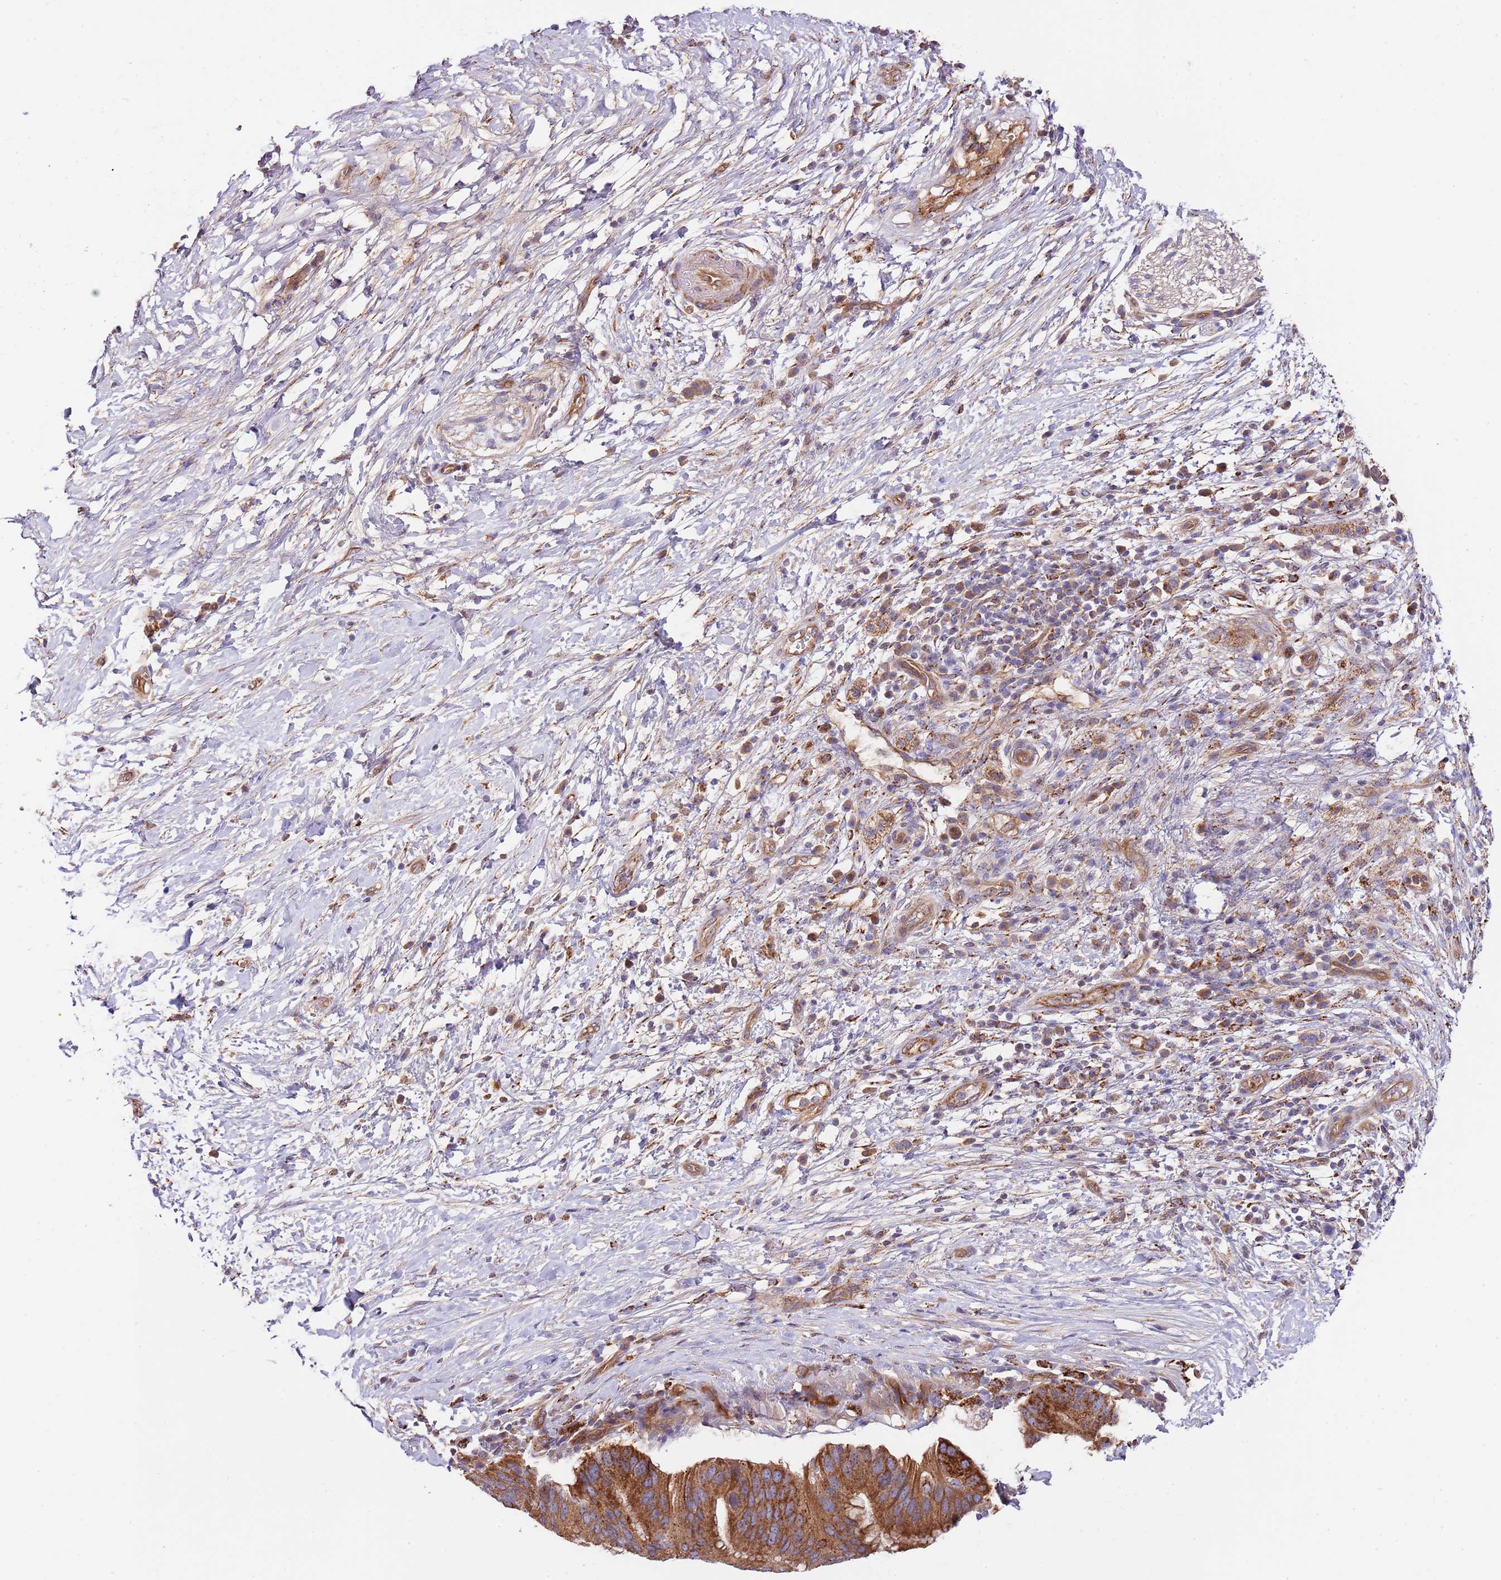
{"staining": {"intensity": "strong", "quantity": ">75%", "location": "cytoplasmic/membranous"}, "tissue": "pancreatic cancer", "cell_type": "Tumor cells", "image_type": "cancer", "snomed": [{"axis": "morphology", "description": "Adenocarcinoma, NOS"}, {"axis": "topography", "description": "Pancreas"}], "caption": "A high-resolution histopathology image shows IHC staining of pancreatic cancer (adenocarcinoma), which reveals strong cytoplasmic/membranous positivity in approximately >75% of tumor cells.", "gene": "DOCK6", "patient": {"sex": "male", "age": 68}}